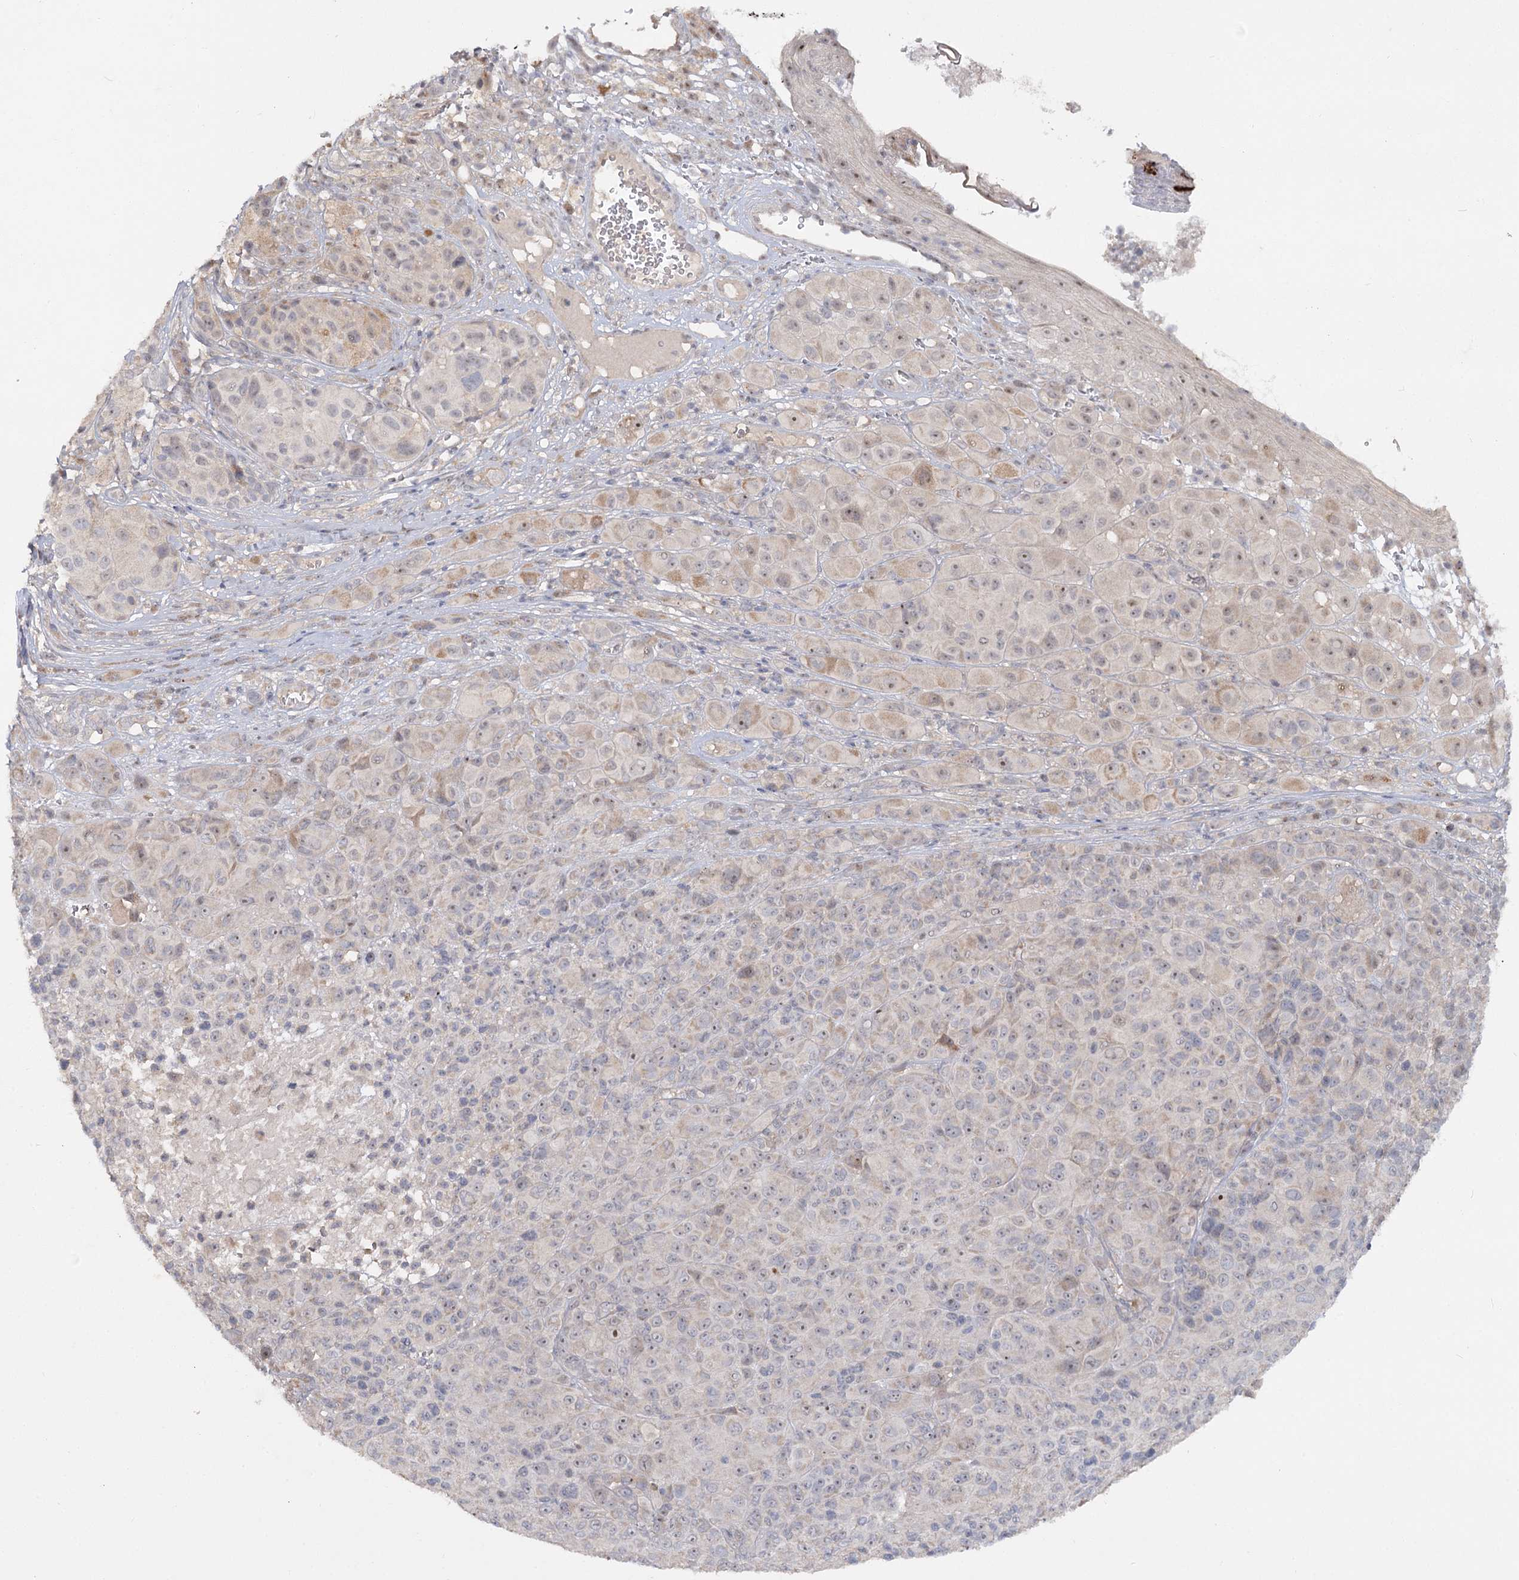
{"staining": {"intensity": "negative", "quantity": "none", "location": "none"}, "tissue": "melanoma", "cell_type": "Tumor cells", "image_type": "cancer", "snomed": [{"axis": "morphology", "description": "Malignant melanoma, NOS"}, {"axis": "topography", "description": "Skin of trunk"}], "caption": "Image shows no significant protein staining in tumor cells of melanoma.", "gene": "ANGPTL5", "patient": {"sex": "male", "age": 71}}